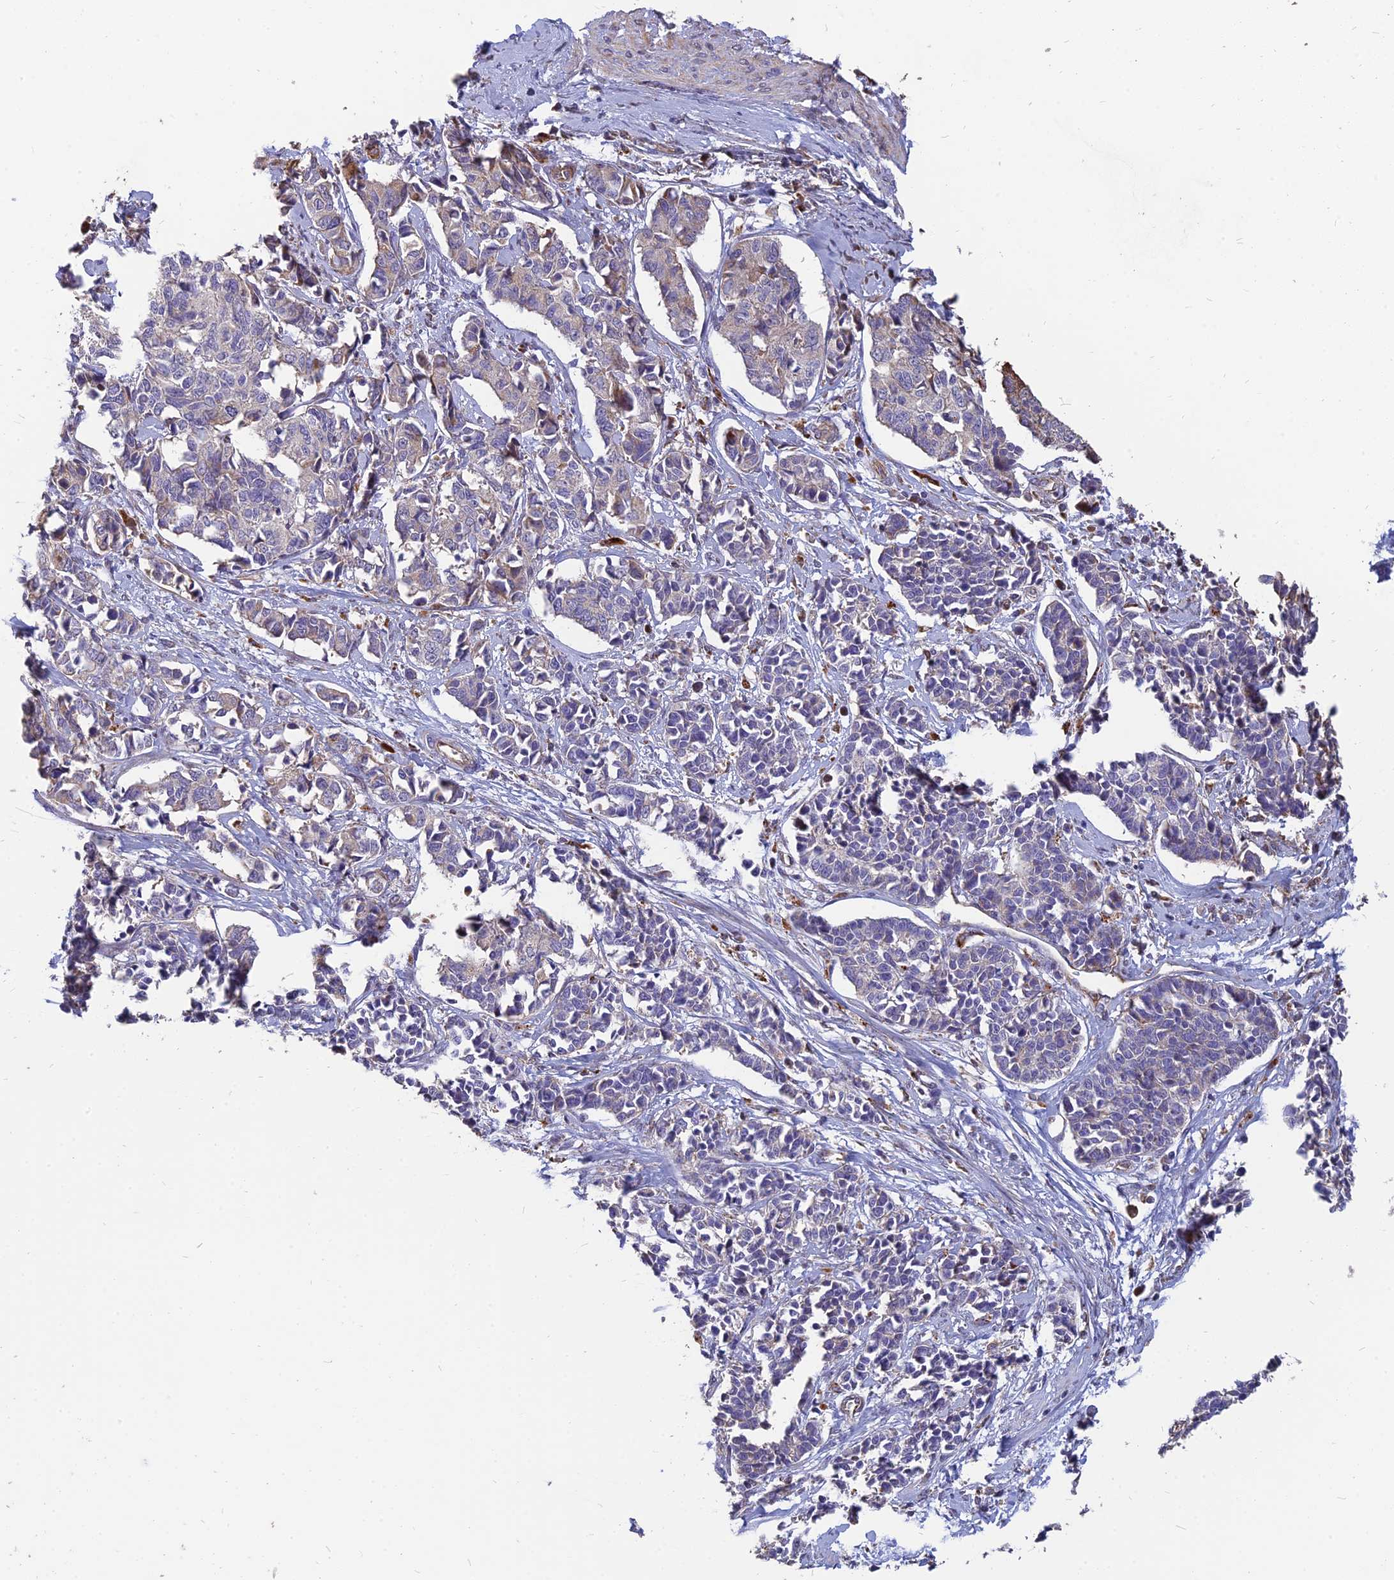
{"staining": {"intensity": "negative", "quantity": "none", "location": "none"}, "tissue": "cervical cancer", "cell_type": "Tumor cells", "image_type": "cancer", "snomed": [{"axis": "morphology", "description": "Normal tissue, NOS"}, {"axis": "morphology", "description": "Squamous cell carcinoma, NOS"}, {"axis": "topography", "description": "Cervix"}], "caption": "This is a micrograph of IHC staining of cervical cancer, which shows no positivity in tumor cells.", "gene": "ST3GAL6", "patient": {"sex": "female", "age": 35}}